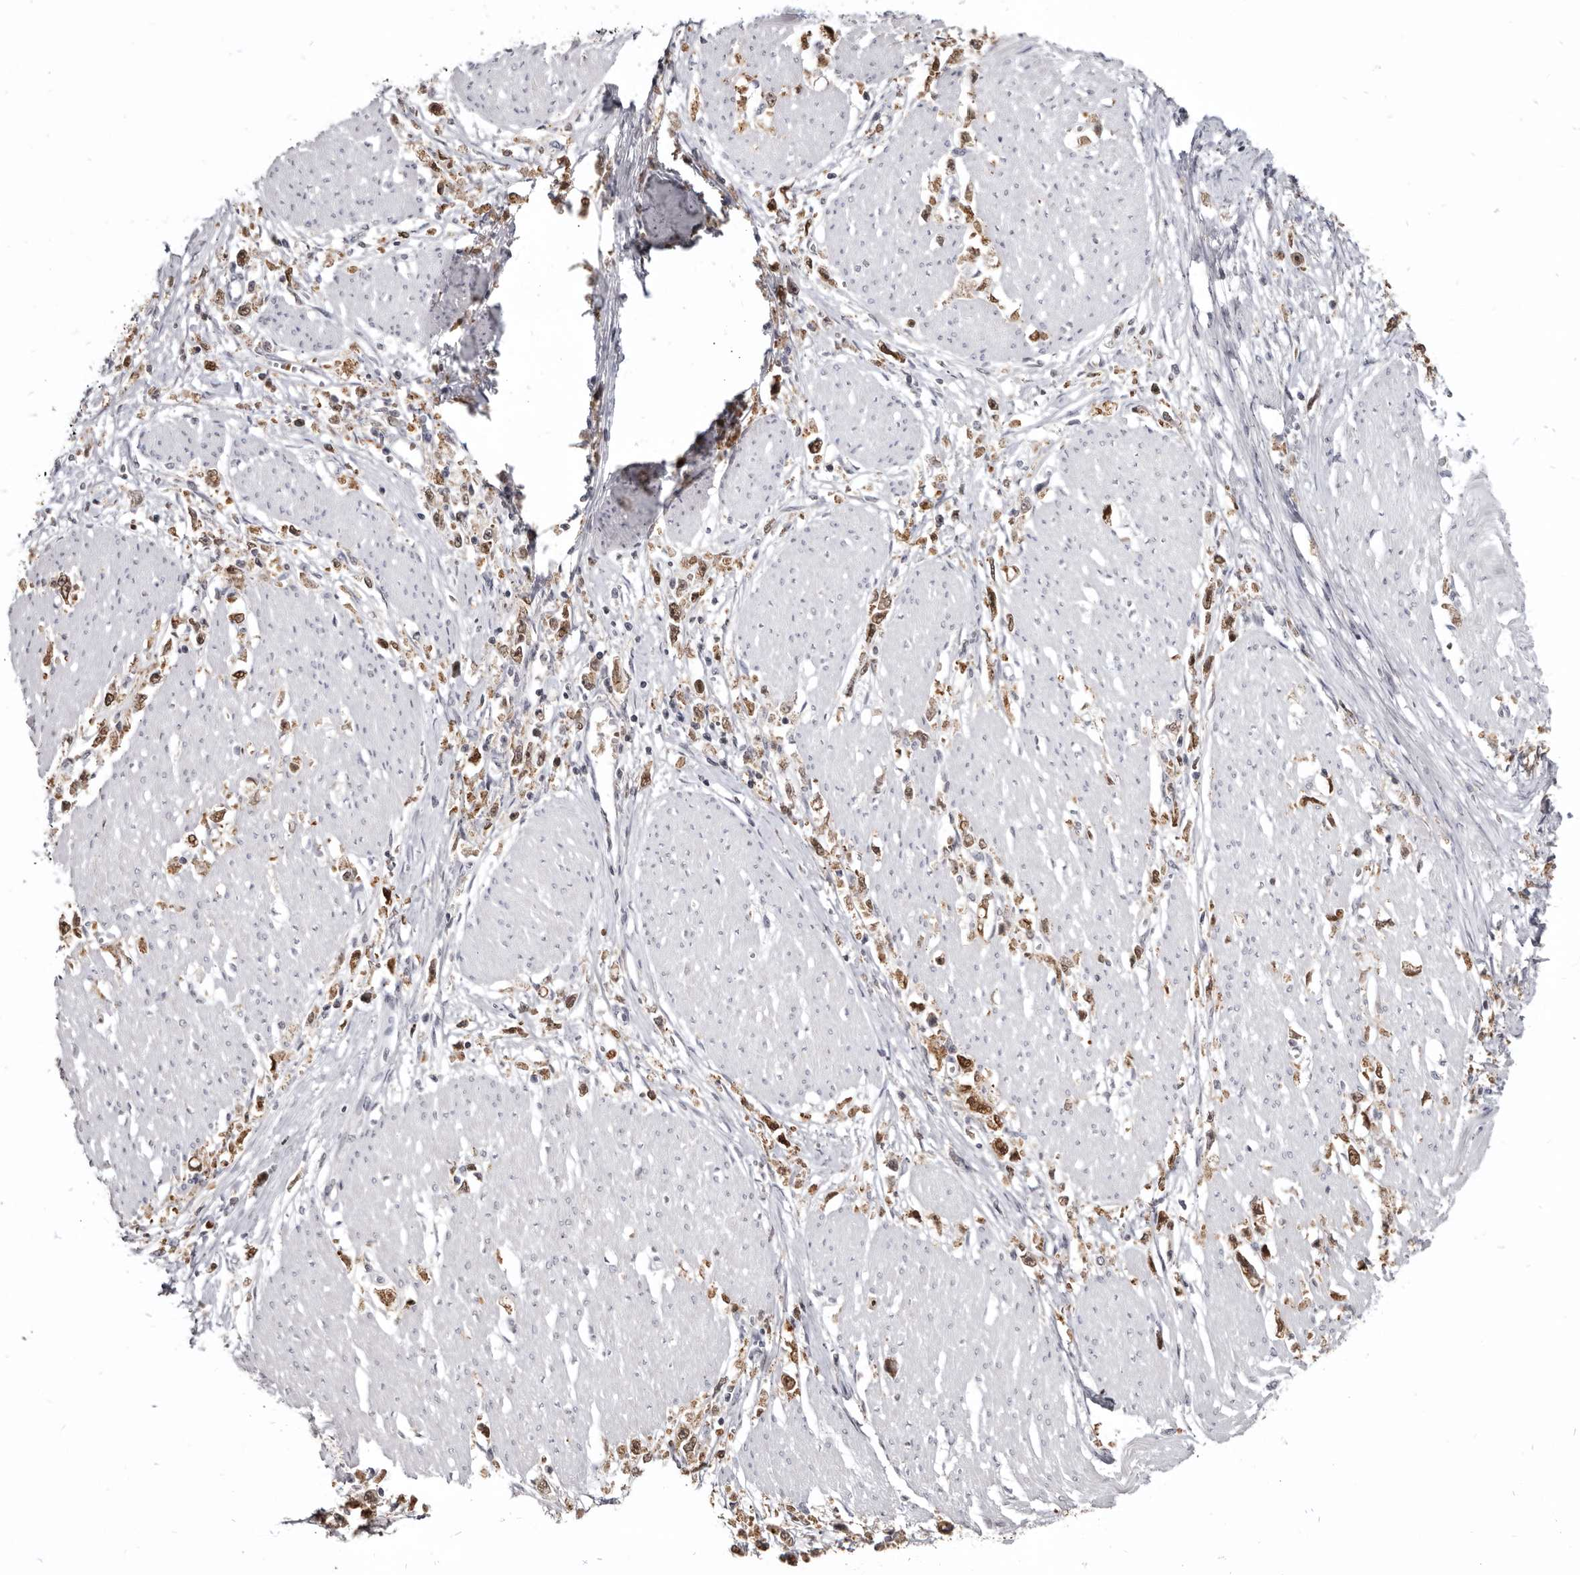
{"staining": {"intensity": "moderate", "quantity": ">75%", "location": "cytoplasmic/membranous,nuclear"}, "tissue": "stomach cancer", "cell_type": "Tumor cells", "image_type": "cancer", "snomed": [{"axis": "morphology", "description": "Adenocarcinoma, NOS"}, {"axis": "topography", "description": "Stomach"}], "caption": "This is an image of immunohistochemistry (IHC) staining of stomach cancer (adenocarcinoma), which shows moderate expression in the cytoplasmic/membranous and nuclear of tumor cells.", "gene": "CGN", "patient": {"sex": "female", "age": 59}}